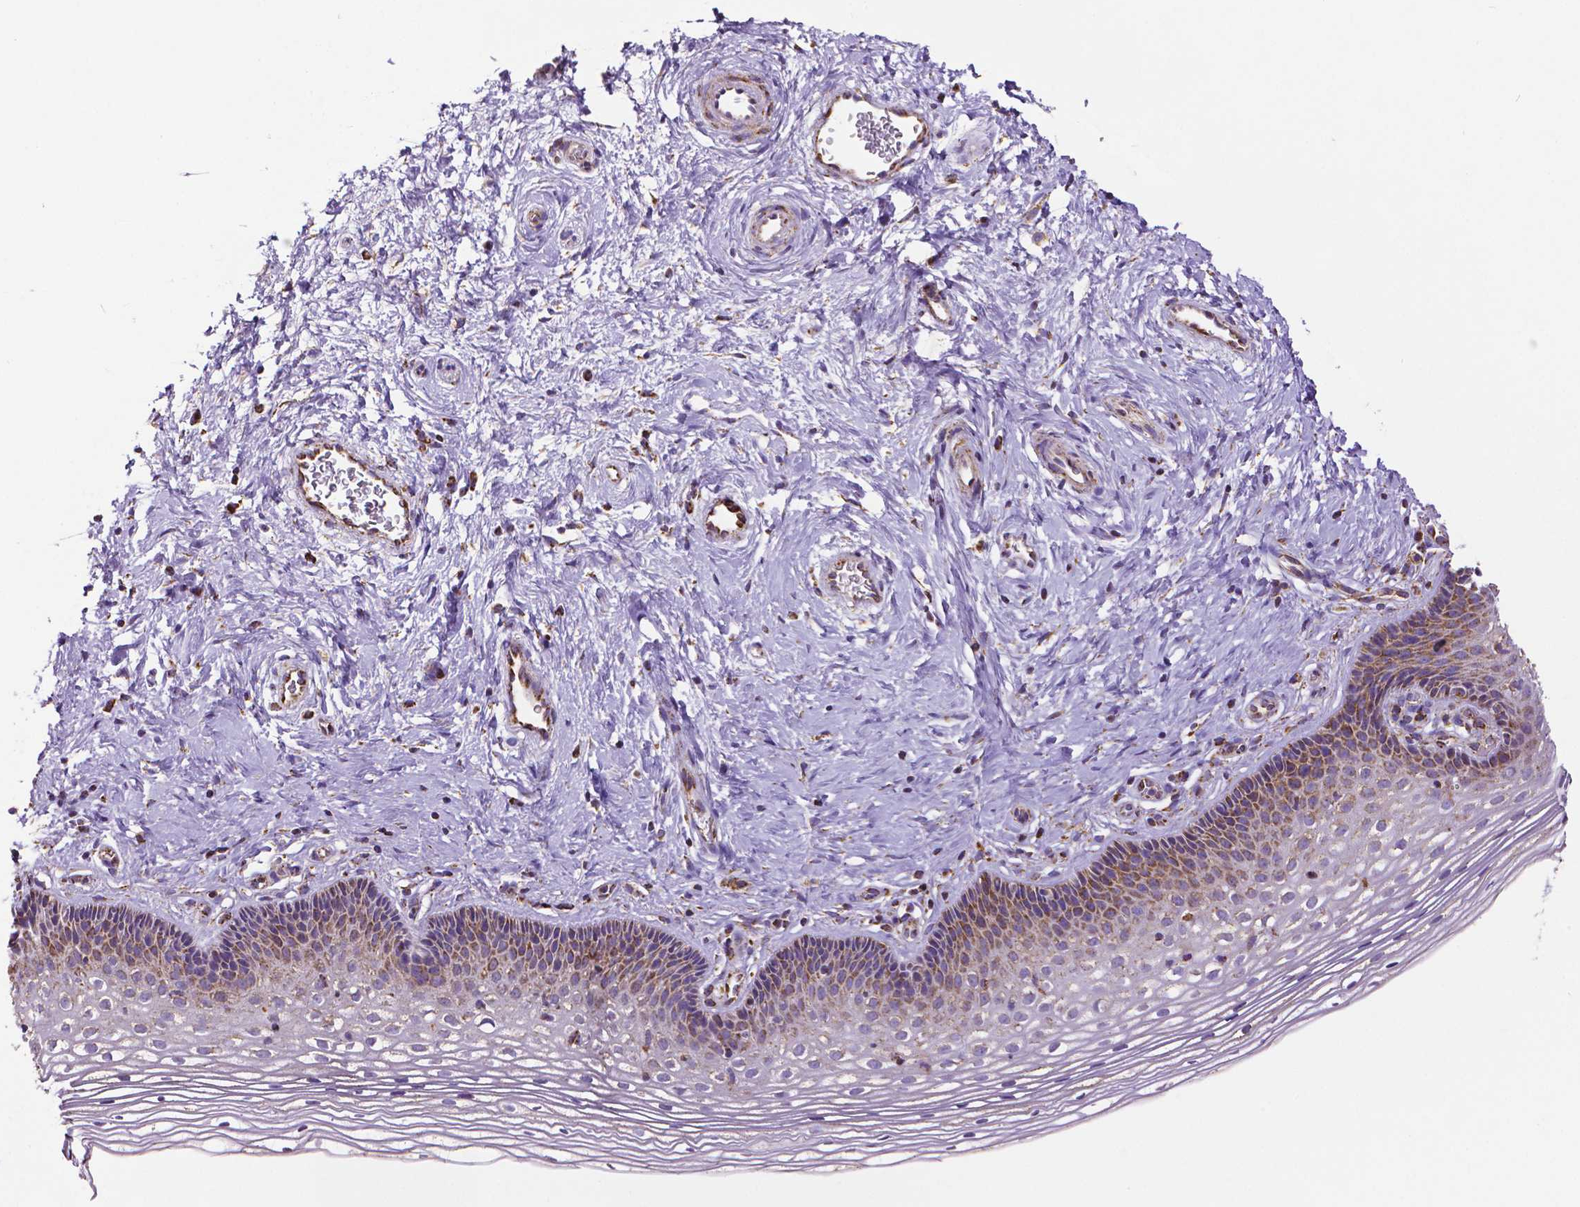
{"staining": {"intensity": "moderate", "quantity": "25%-75%", "location": "cytoplasmic/membranous"}, "tissue": "cervix", "cell_type": "Squamous epithelial cells", "image_type": "normal", "snomed": [{"axis": "morphology", "description": "Normal tissue, NOS"}, {"axis": "topography", "description": "Cervix"}], "caption": "This micrograph shows IHC staining of benign human cervix, with medium moderate cytoplasmic/membranous staining in about 25%-75% of squamous epithelial cells.", "gene": "MACC1", "patient": {"sex": "female", "age": 34}}